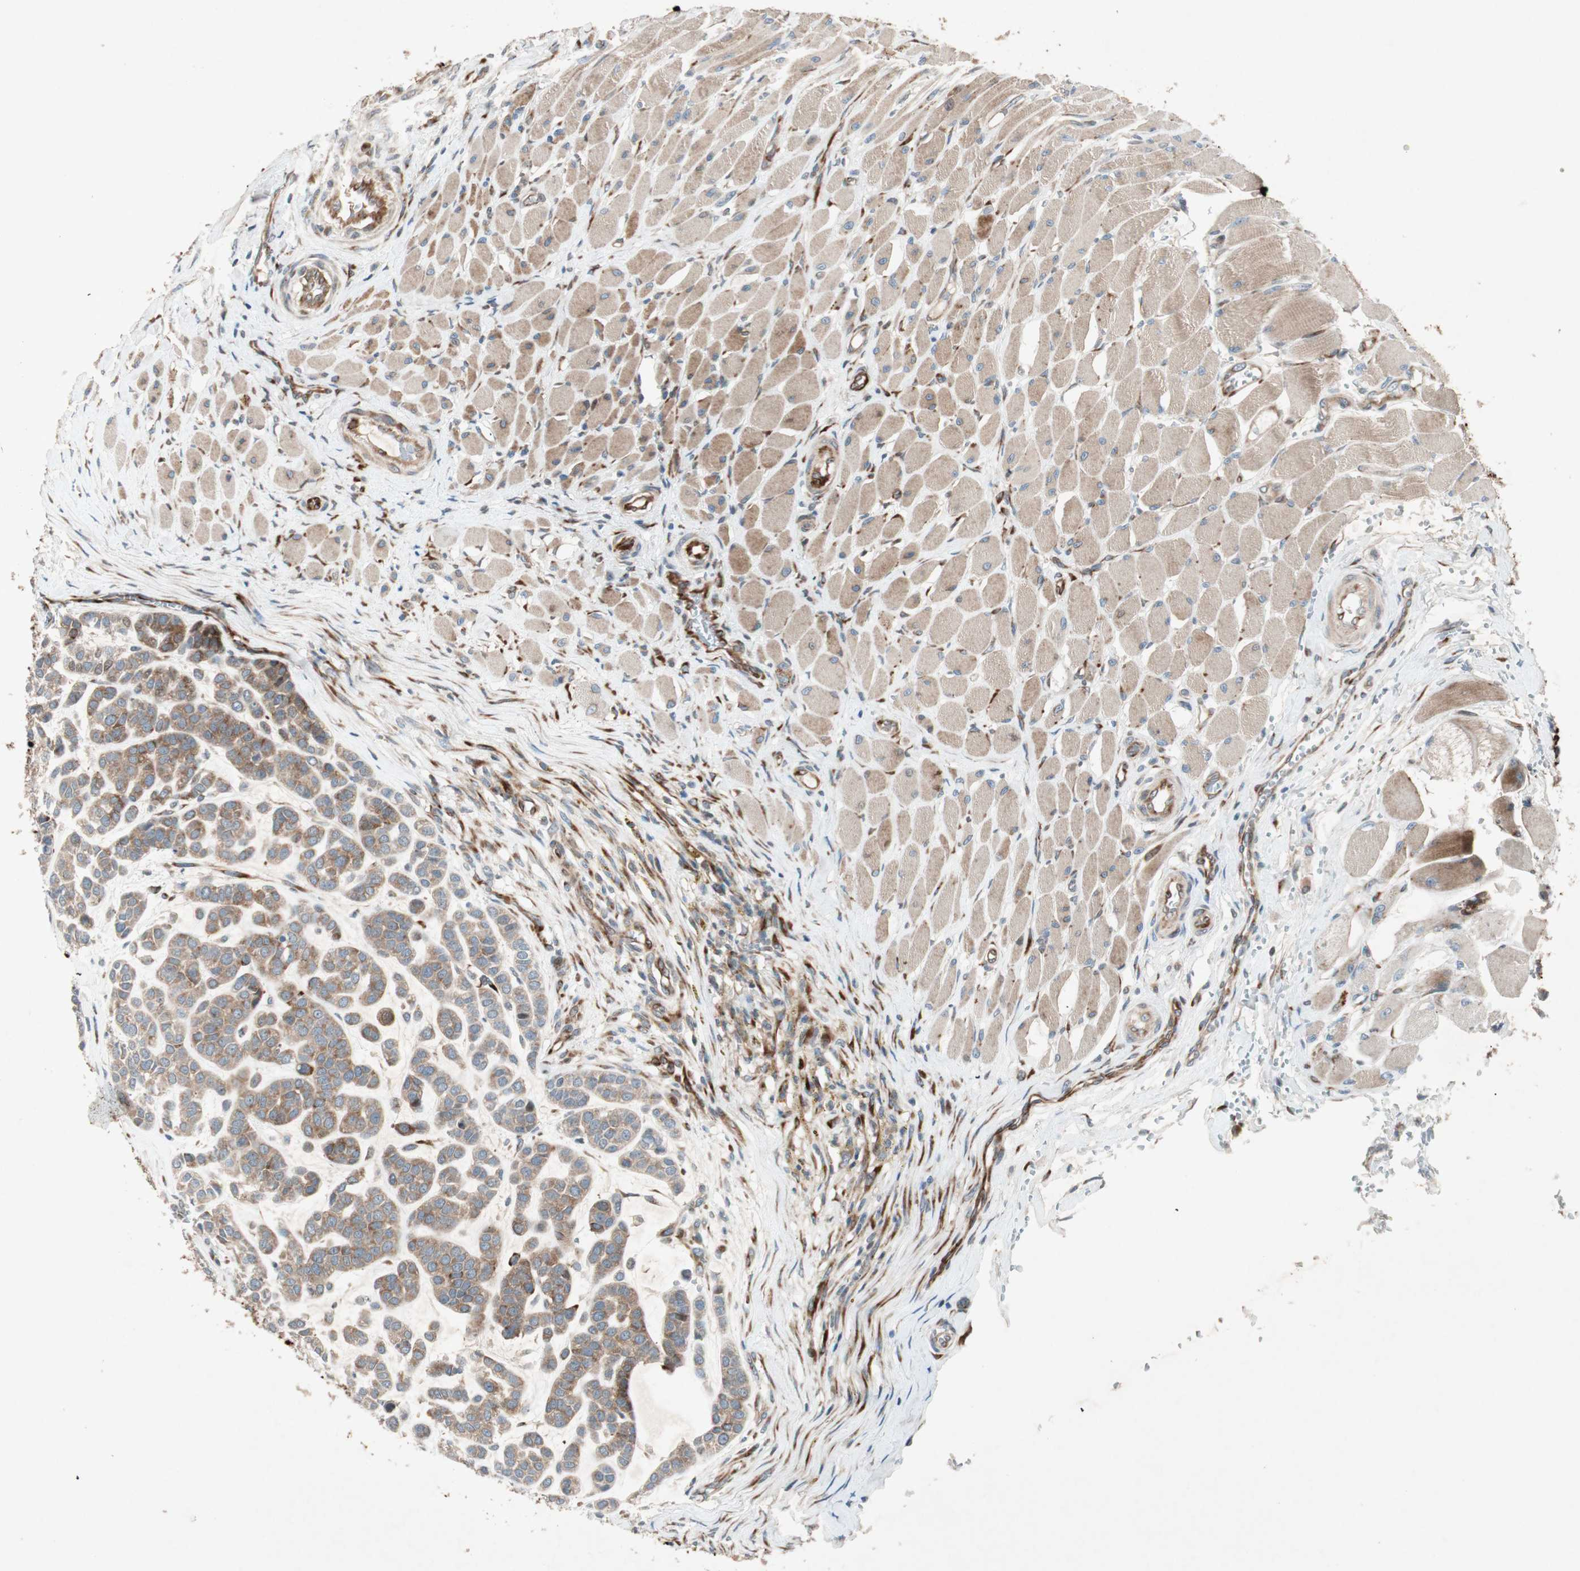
{"staining": {"intensity": "moderate", "quantity": ">75%", "location": "cytoplasmic/membranous"}, "tissue": "head and neck cancer", "cell_type": "Tumor cells", "image_type": "cancer", "snomed": [{"axis": "morphology", "description": "Adenocarcinoma, NOS"}, {"axis": "morphology", "description": "Adenoma, NOS"}, {"axis": "topography", "description": "Head-Neck"}], "caption": "Immunohistochemistry of head and neck cancer demonstrates medium levels of moderate cytoplasmic/membranous staining in approximately >75% of tumor cells.", "gene": "APOO", "patient": {"sex": "female", "age": 55}}